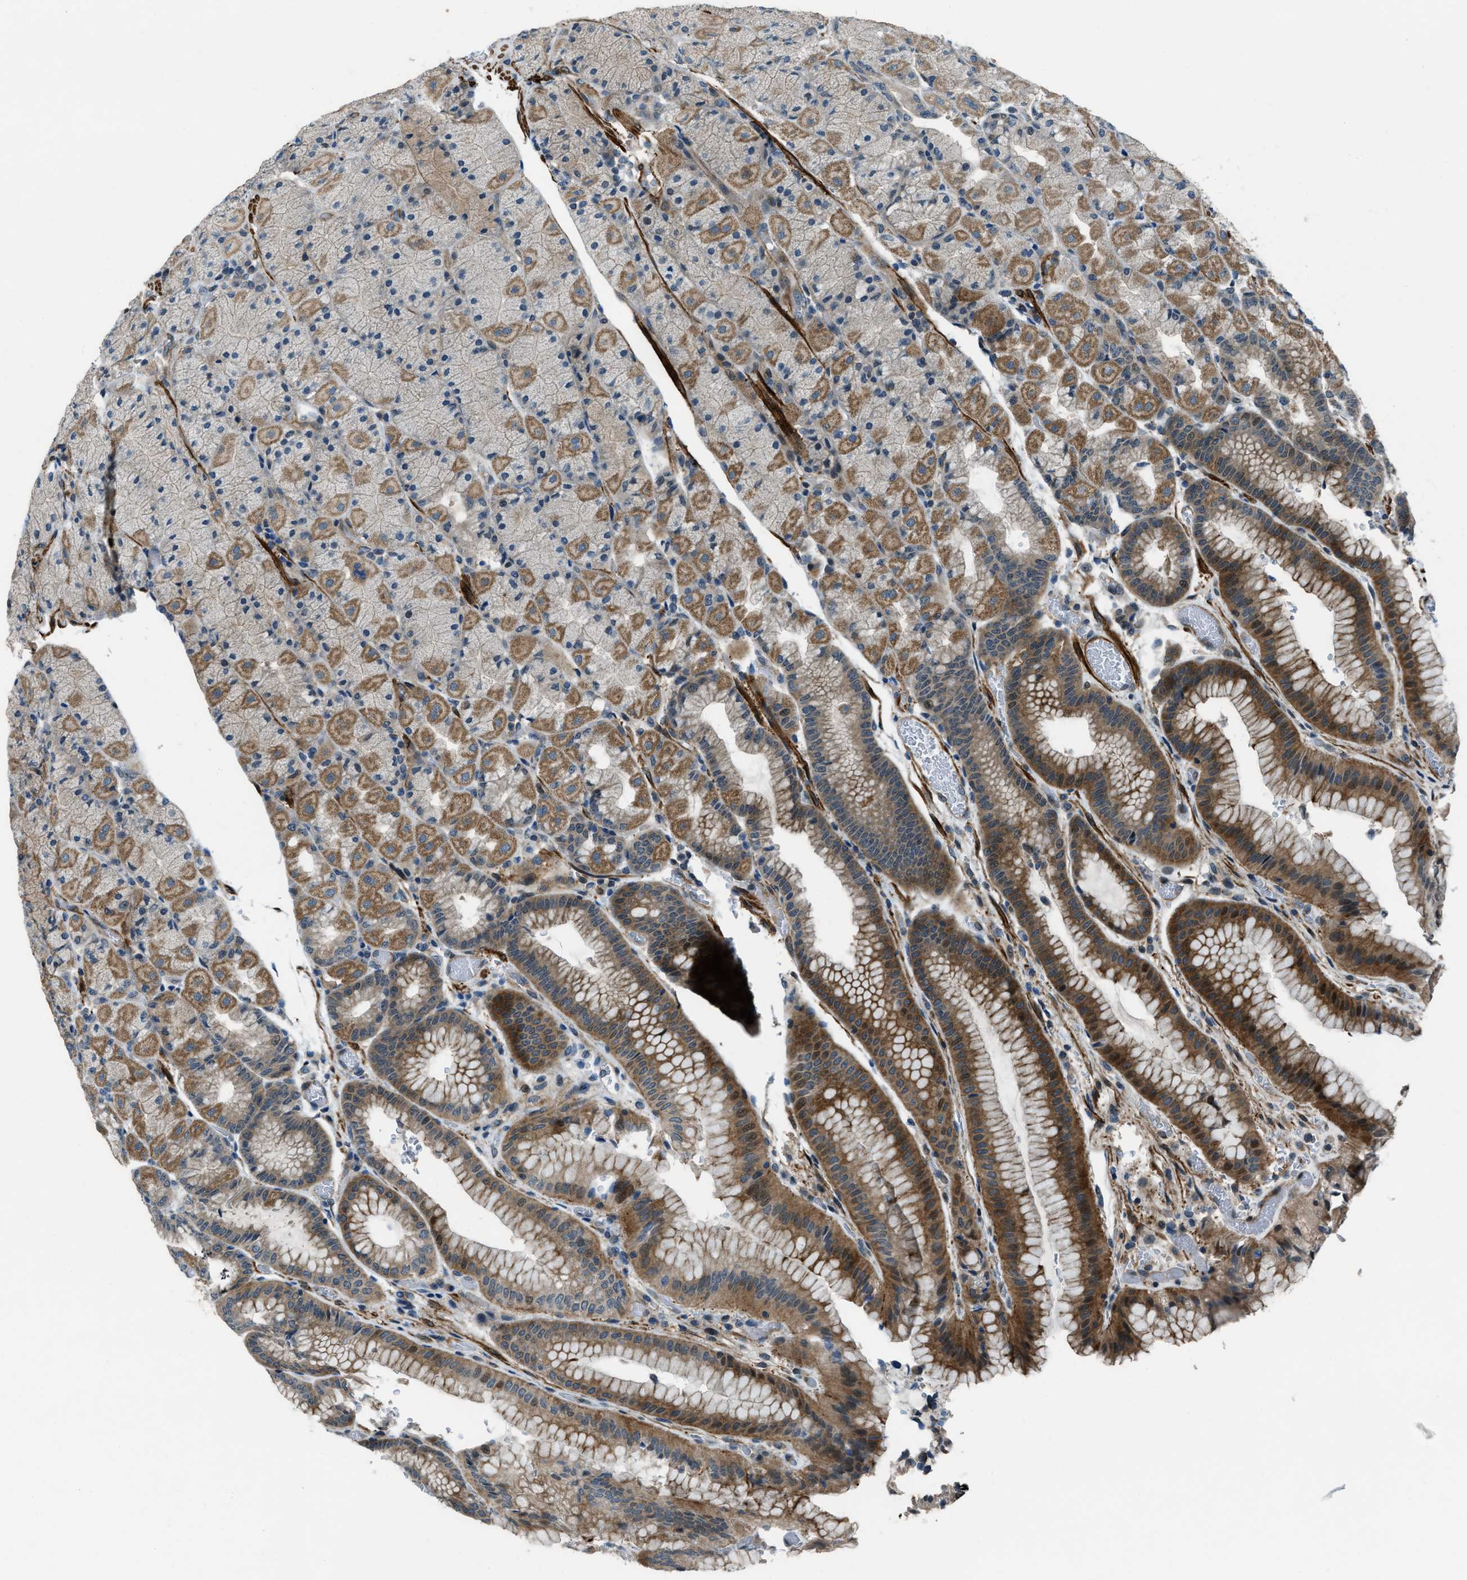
{"staining": {"intensity": "moderate", "quantity": ">75%", "location": "cytoplasmic/membranous"}, "tissue": "stomach", "cell_type": "Glandular cells", "image_type": "normal", "snomed": [{"axis": "morphology", "description": "Normal tissue, NOS"}, {"axis": "morphology", "description": "Carcinoid, malignant, NOS"}, {"axis": "topography", "description": "Stomach, upper"}], "caption": "Protein expression analysis of benign human stomach reveals moderate cytoplasmic/membranous positivity in approximately >75% of glandular cells. (Stains: DAB in brown, nuclei in blue, Microscopy: brightfield microscopy at high magnification).", "gene": "NUDCD3", "patient": {"sex": "male", "age": 39}}